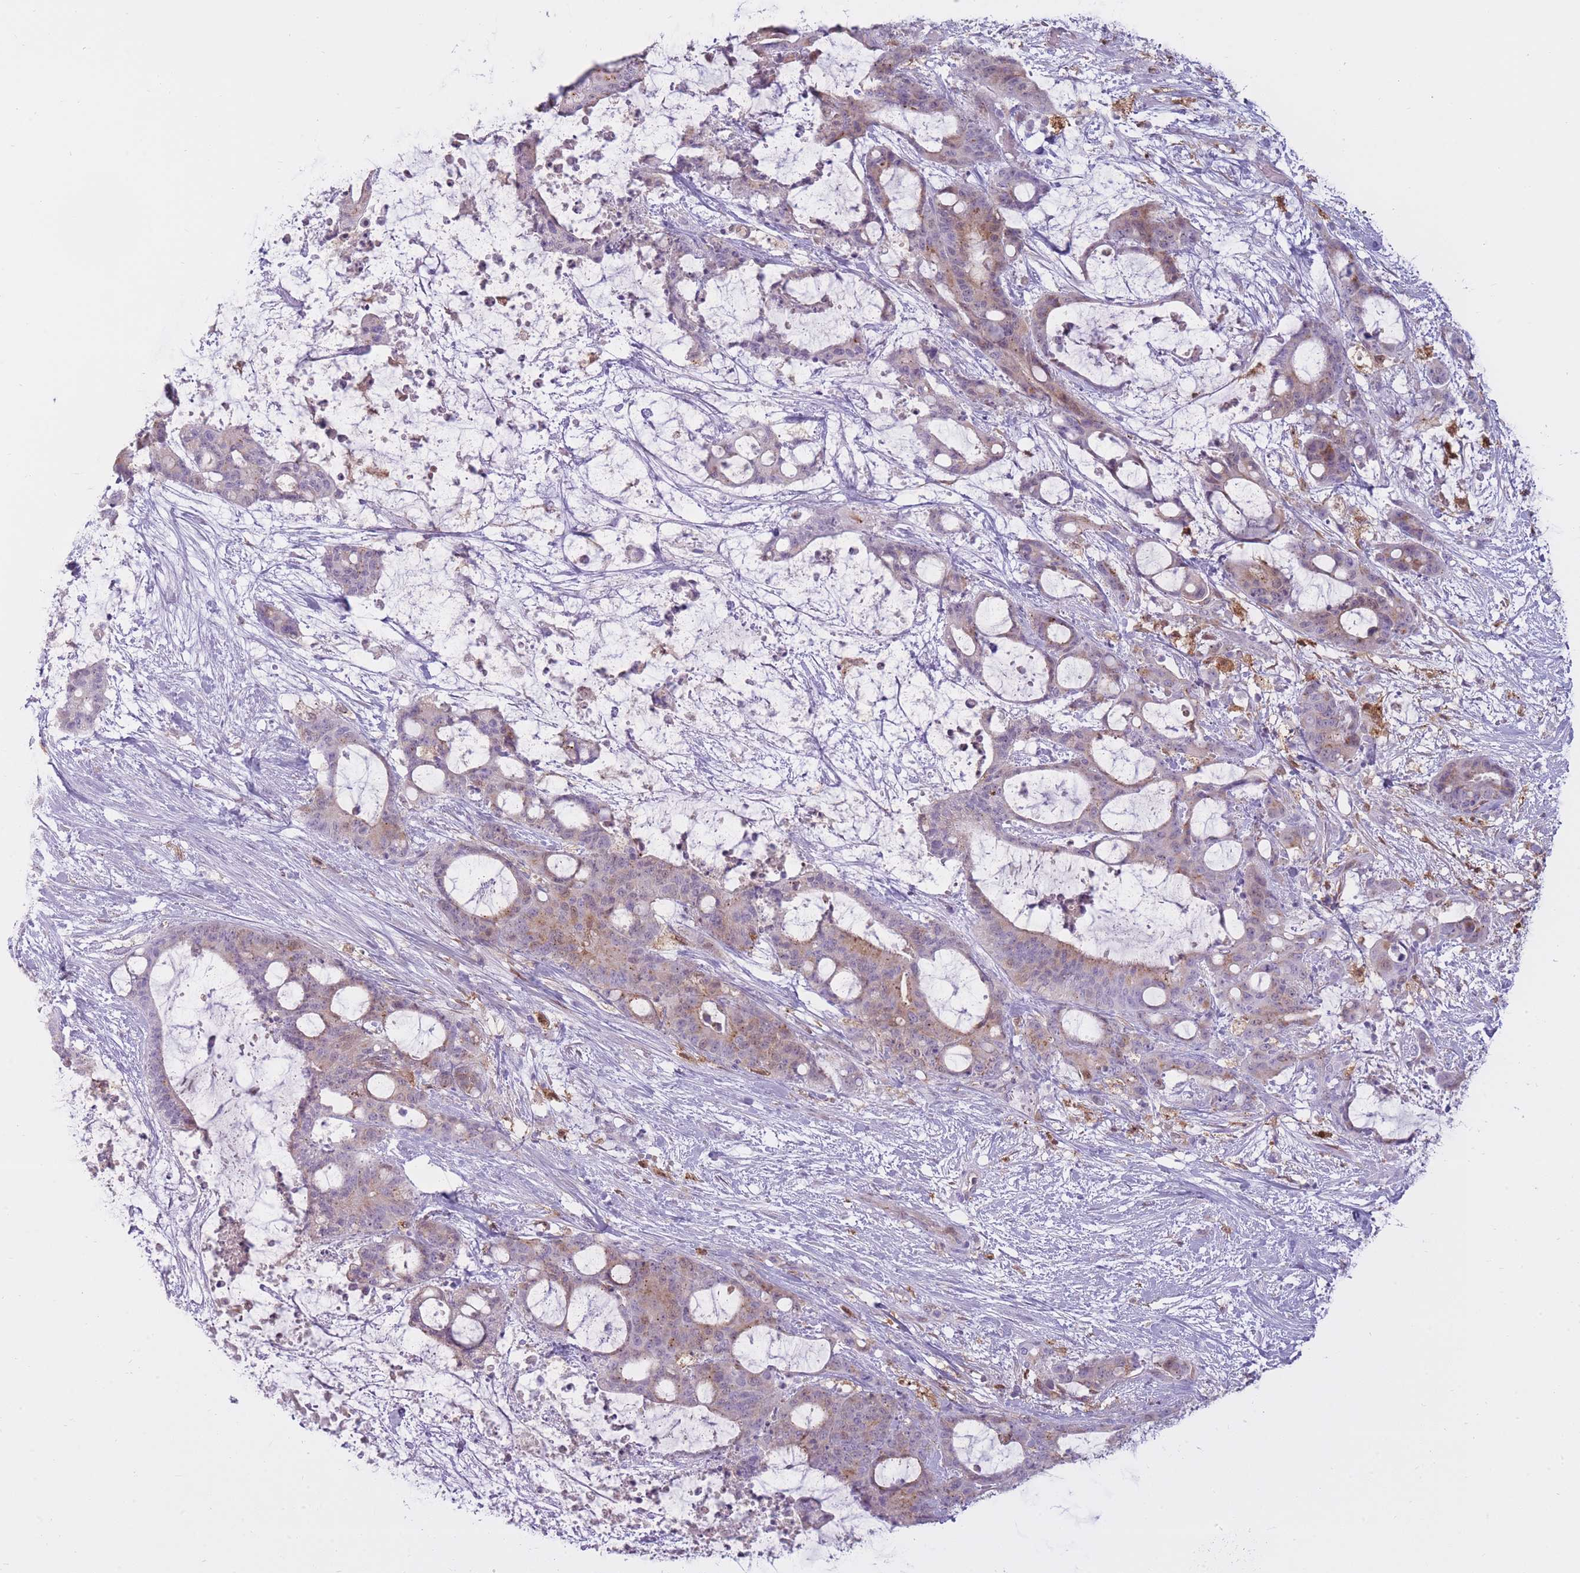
{"staining": {"intensity": "weak", "quantity": "<25%", "location": "cytoplasmic/membranous,nuclear"}, "tissue": "liver cancer", "cell_type": "Tumor cells", "image_type": "cancer", "snomed": [{"axis": "morphology", "description": "Normal tissue, NOS"}, {"axis": "morphology", "description": "Cholangiocarcinoma"}, {"axis": "topography", "description": "Liver"}, {"axis": "topography", "description": "Peripheral nerve tissue"}], "caption": "Immunohistochemistry (IHC) of cholangiocarcinoma (liver) exhibits no expression in tumor cells.", "gene": "LGALS9", "patient": {"sex": "female", "age": 73}}